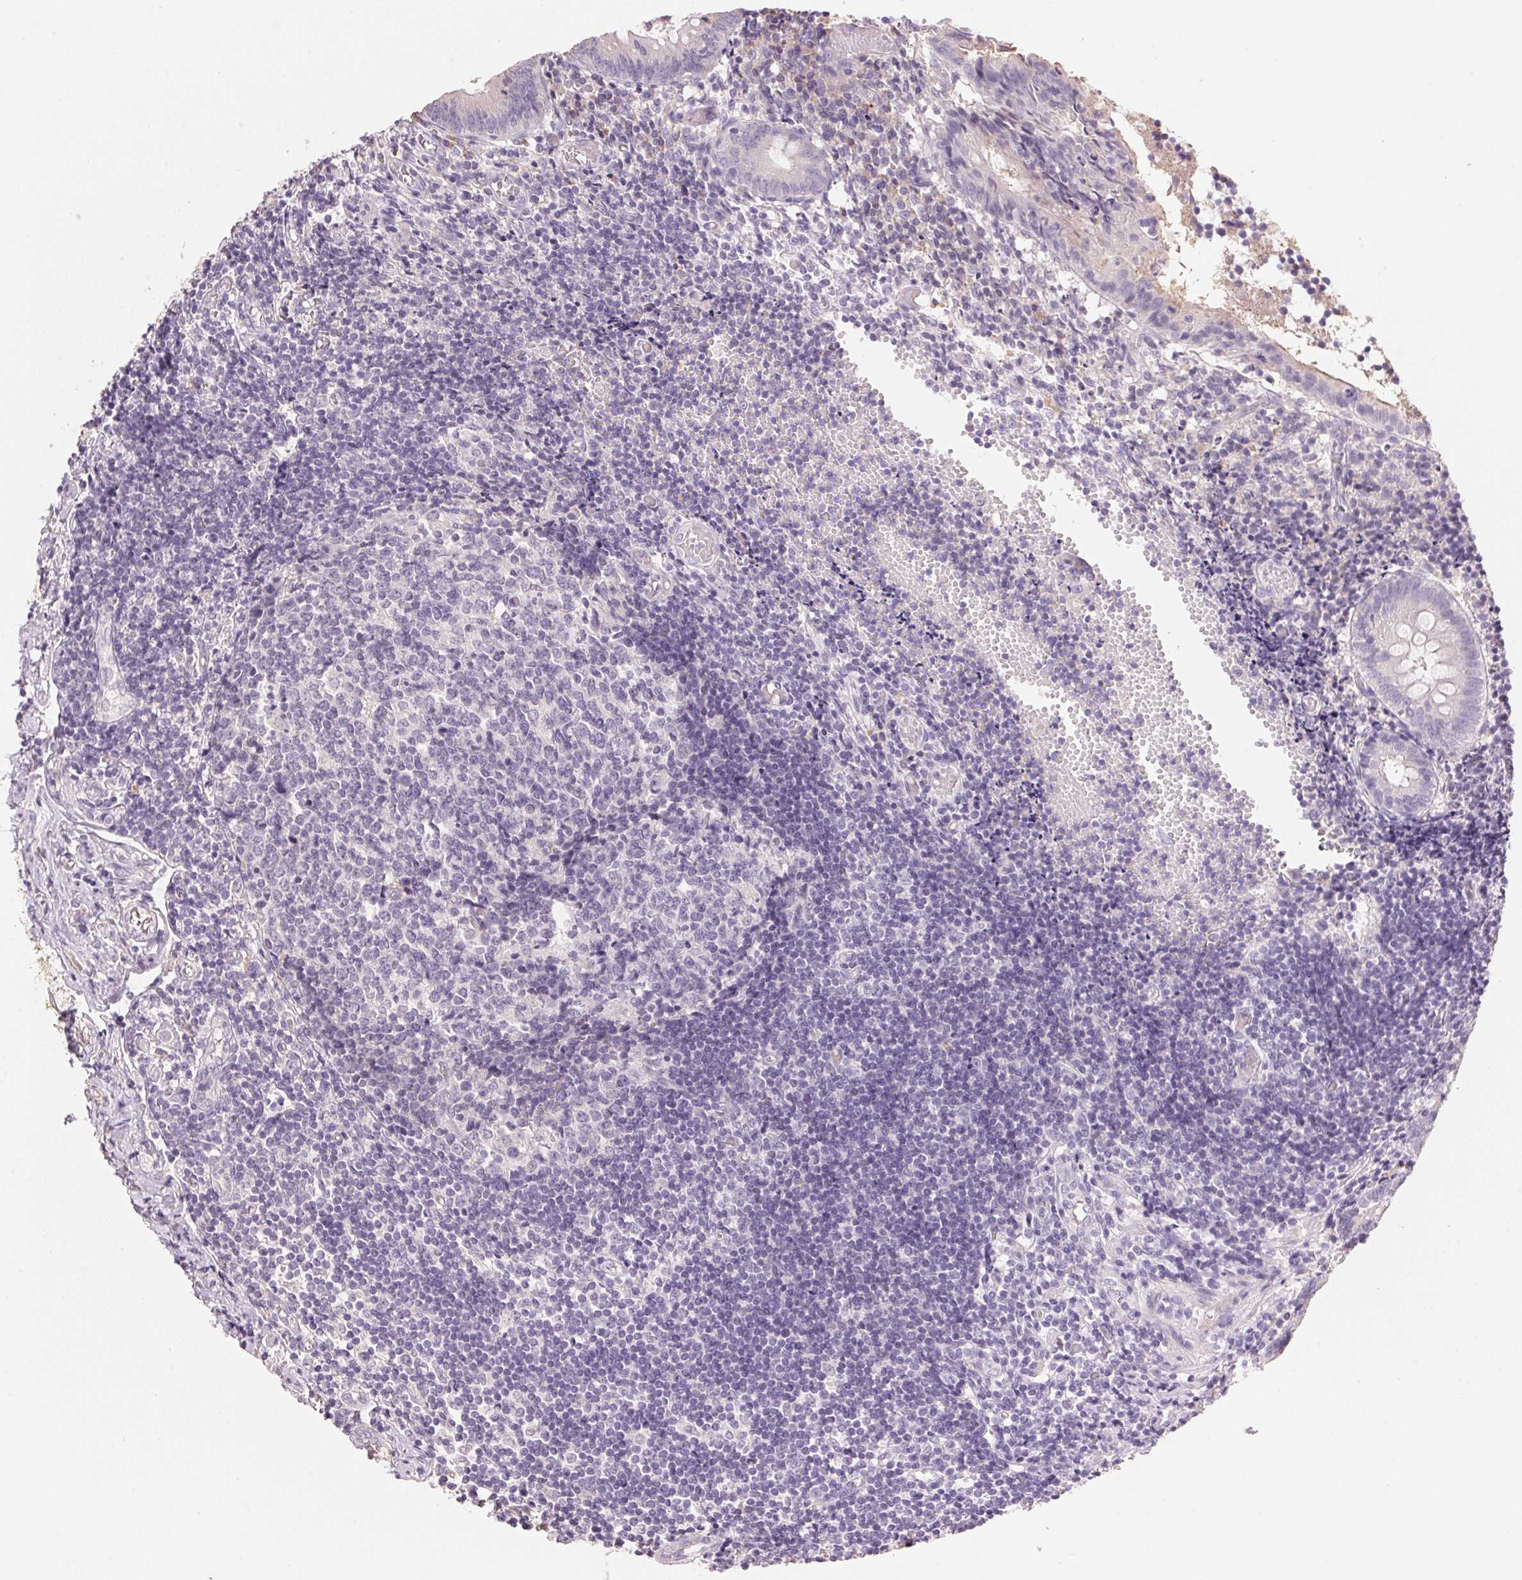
{"staining": {"intensity": "negative", "quantity": "none", "location": "none"}, "tissue": "appendix", "cell_type": "Glandular cells", "image_type": "normal", "snomed": [{"axis": "morphology", "description": "Normal tissue, NOS"}, {"axis": "topography", "description": "Appendix"}], "caption": "Human appendix stained for a protein using immunohistochemistry (IHC) demonstrates no positivity in glandular cells.", "gene": "LYZL6", "patient": {"sex": "female", "age": 32}}